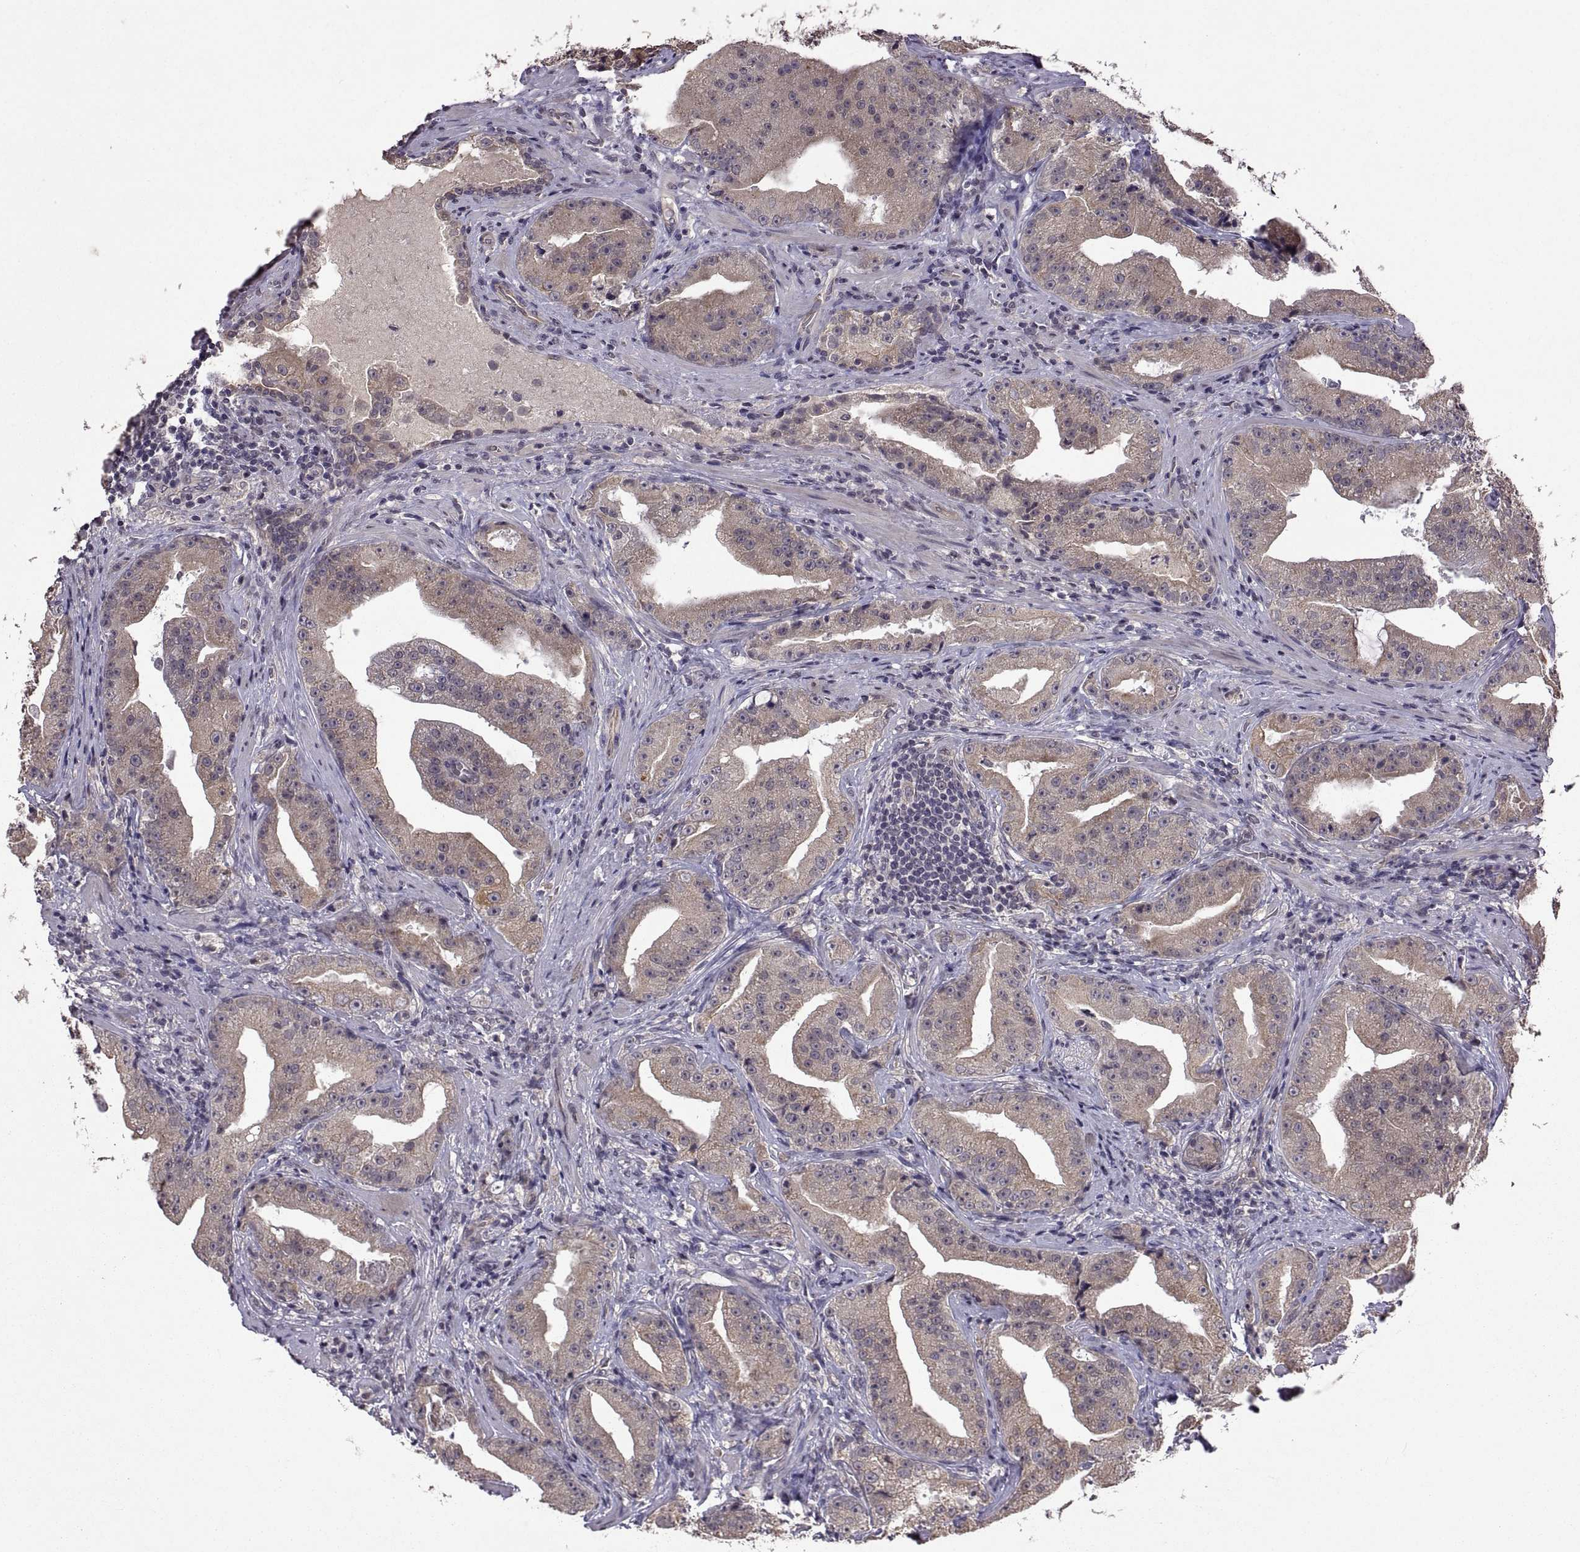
{"staining": {"intensity": "moderate", "quantity": ">75%", "location": "cytoplasmic/membranous"}, "tissue": "prostate cancer", "cell_type": "Tumor cells", "image_type": "cancer", "snomed": [{"axis": "morphology", "description": "Adenocarcinoma, Low grade"}, {"axis": "topography", "description": "Prostate"}], "caption": "Immunohistochemical staining of human prostate cancer (low-grade adenocarcinoma) demonstrates medium levels of moderate cytoplasmic/membranous expression in approximately >75% of tumor cells. The protein is stained brown, and the nuclei are stained in blue (DAB IHC with brightfield microscopy, high magnification).", "gene": "LAMA1", "patient": {"sex": "male", "age": 62}}